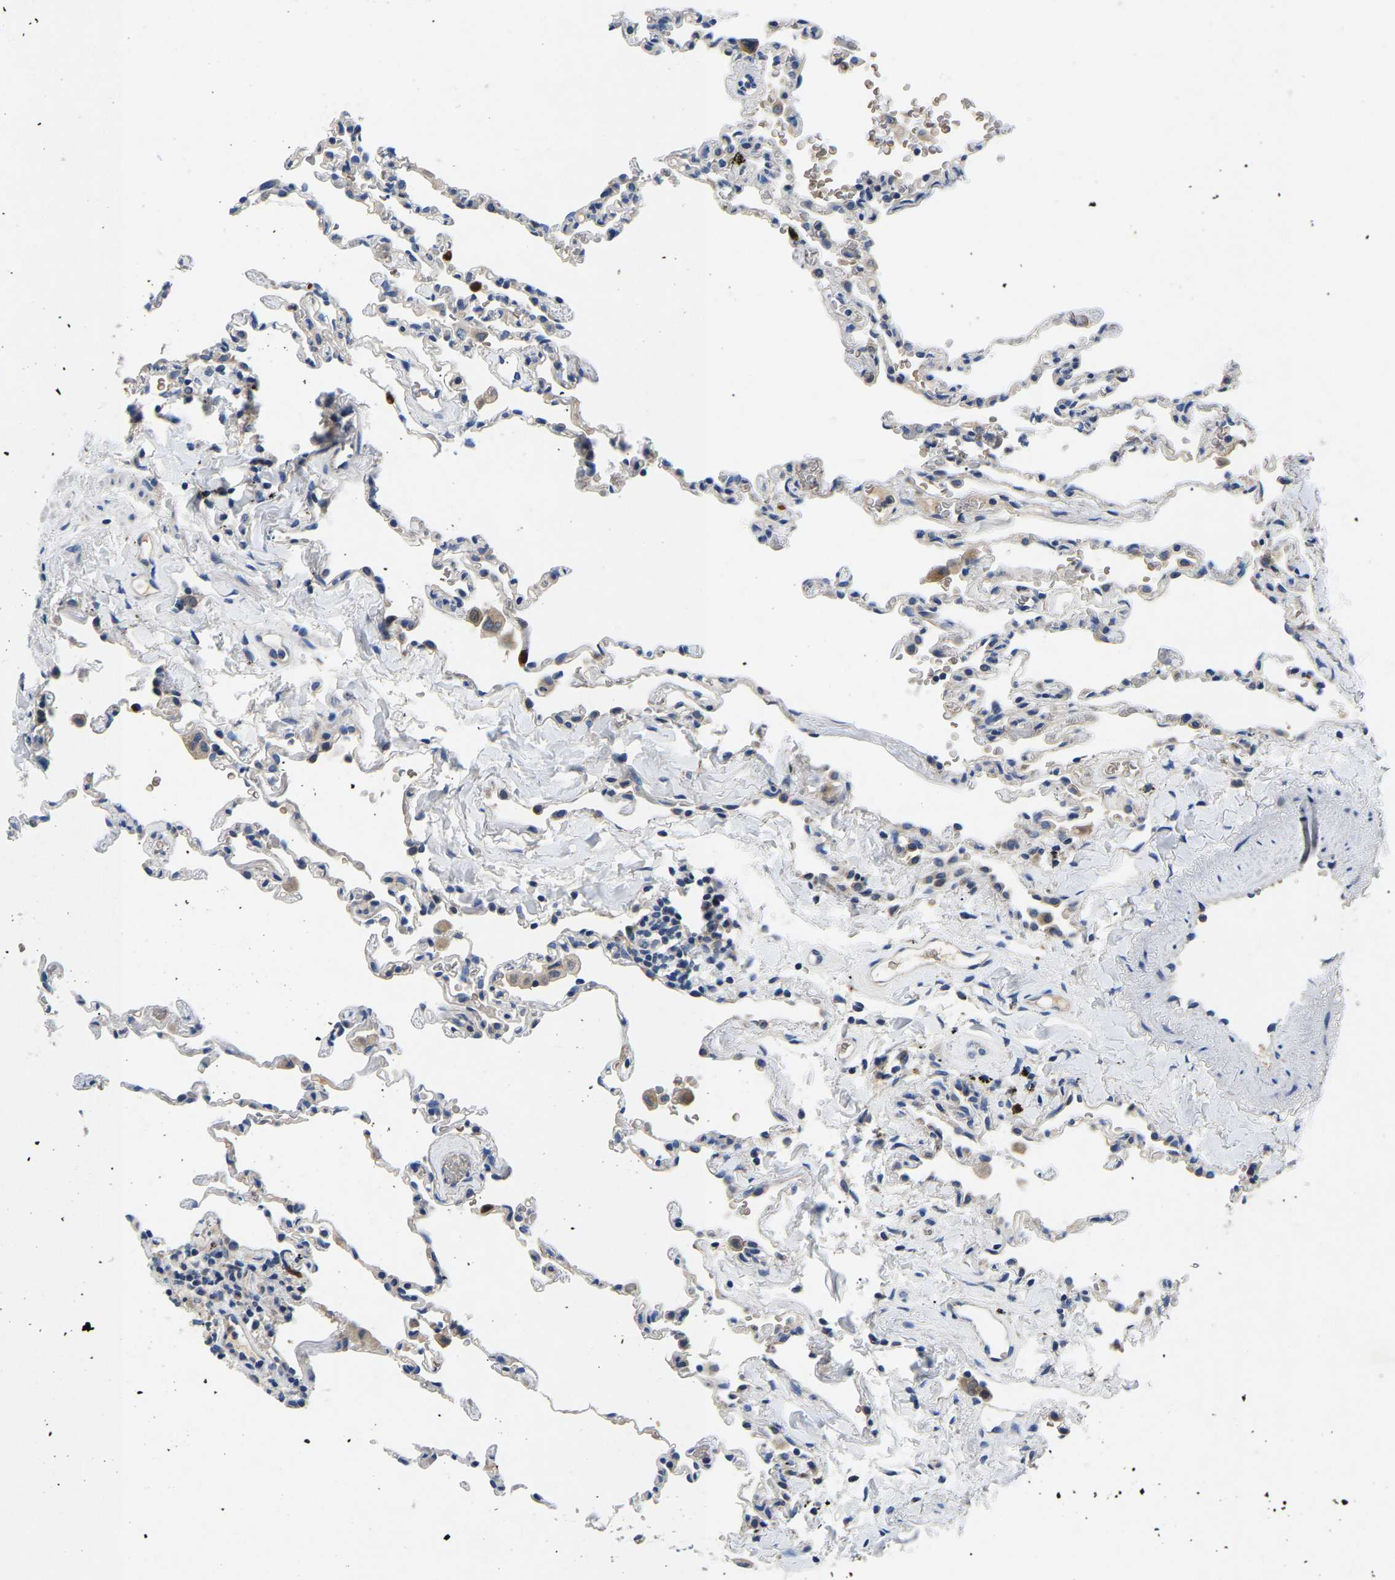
{"staining": {"intensity": "moderate", "quantity": "<25%", "location": "cytoplasmic/membranous"}, "tissue": "lung", "cell_type": "Alveolar cells", "image_type": "normal", "snomed": [{"axis": "morphology", "description": "Normal tissue, NOS"}, {"axis": "topography", "description": "Lung"}], "caption": "A photomicrograph of lung stained for a protein demonstrates moderate cytoplasmic/membranous brown staining in alveolar cells. (IHC, brightfield microscopy, high magnification).", "gene": "TOR1B", "patient": {"sex": "male", "age": 59}}